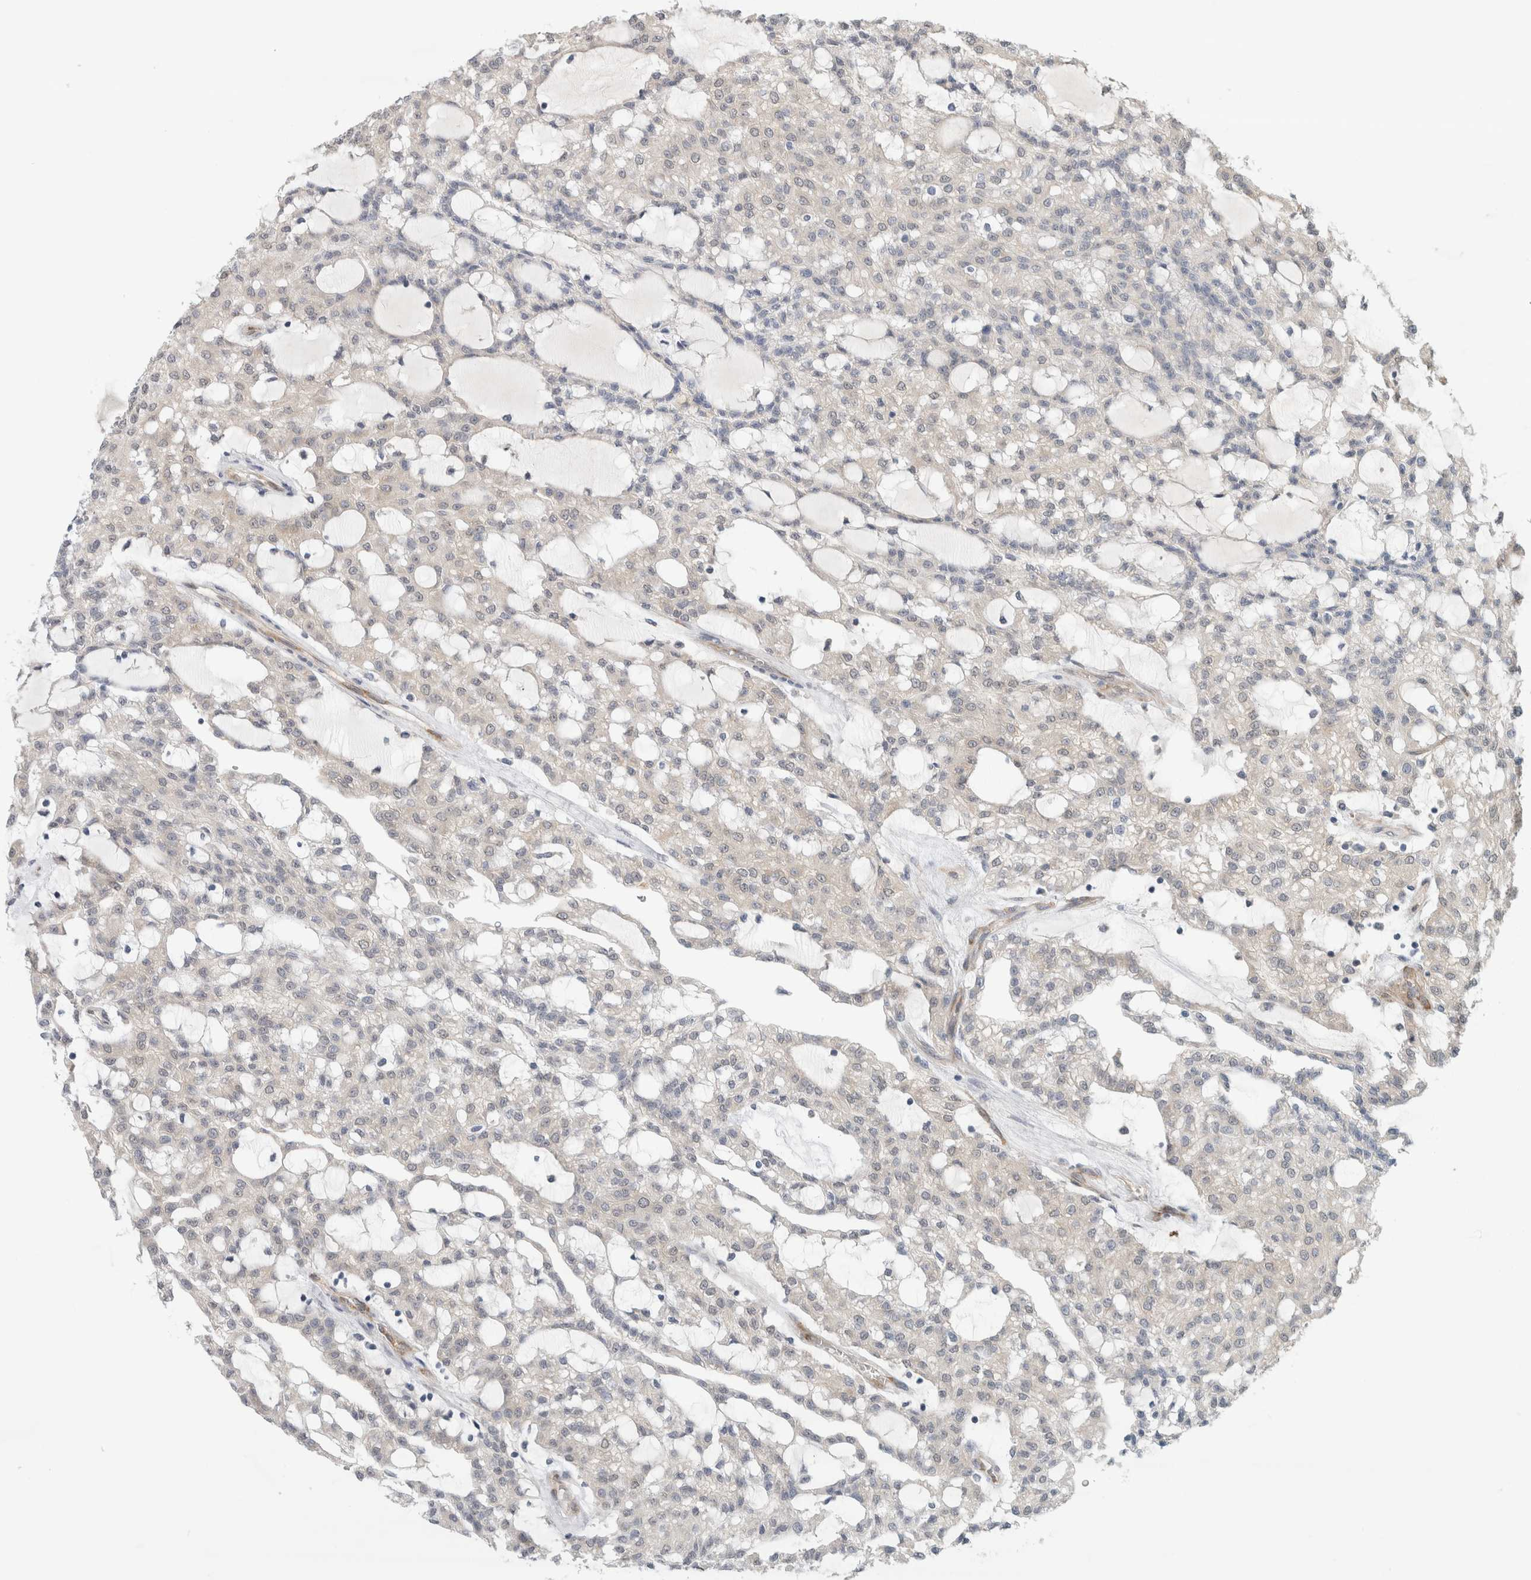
{"staining": {"intensity": "negative", "quantity": "none", "location": "none"}, "tissue": "renal cancer", "cell_type": "Tumor cells", "image_type": "cancer", "snomed": [{"axis": "morphology", "description": "Adenocarcinoma, NOS"}, {"axis": "topography", "description": "Kidney"}], "caption": "This is an IHC image of renal cancer. There is no staining in tumor cells.", "gene": "EIF4G3", "patient": {"sex": "male", "age": 63}}